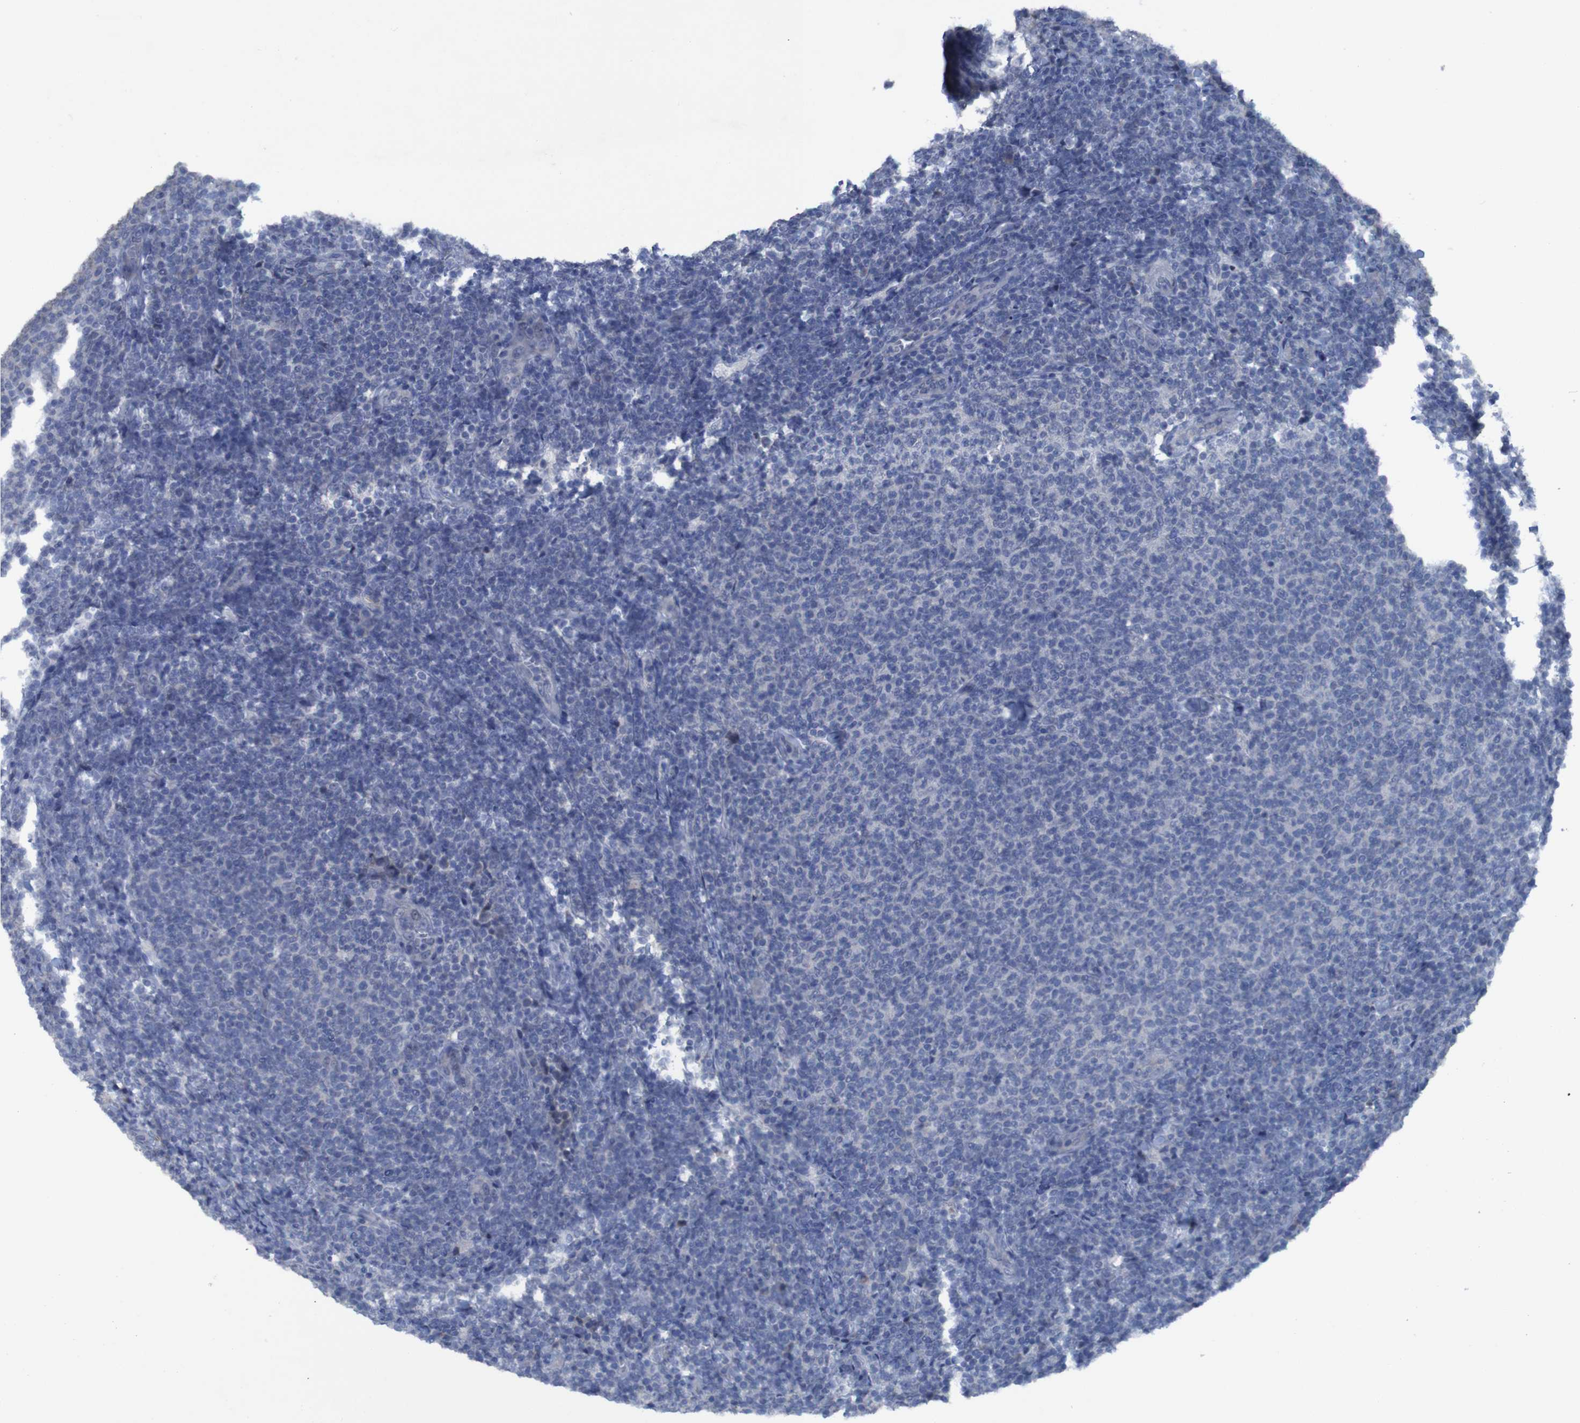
{"staining": {"intensity": "negative", "quantity": "none", "location": "none"}, "tissue": "lymphoma", "cell_type": "Tumor cells", "image_type": "cancer", "snomed": [{"axis": "morphology", "description": "Malignant lymphoma, non-Hodgkin's type, Low grade"}, {"axis": "topography", "description": "Lymph node"}], "caption": "A histopathology image of malignant lymphoma, non-Hodgkin's type (low-grade) stained for a protein shows no brown staining in tumor cells.", "gene": "CLDN18", "patient": {"sex": "male", "age": 66}}